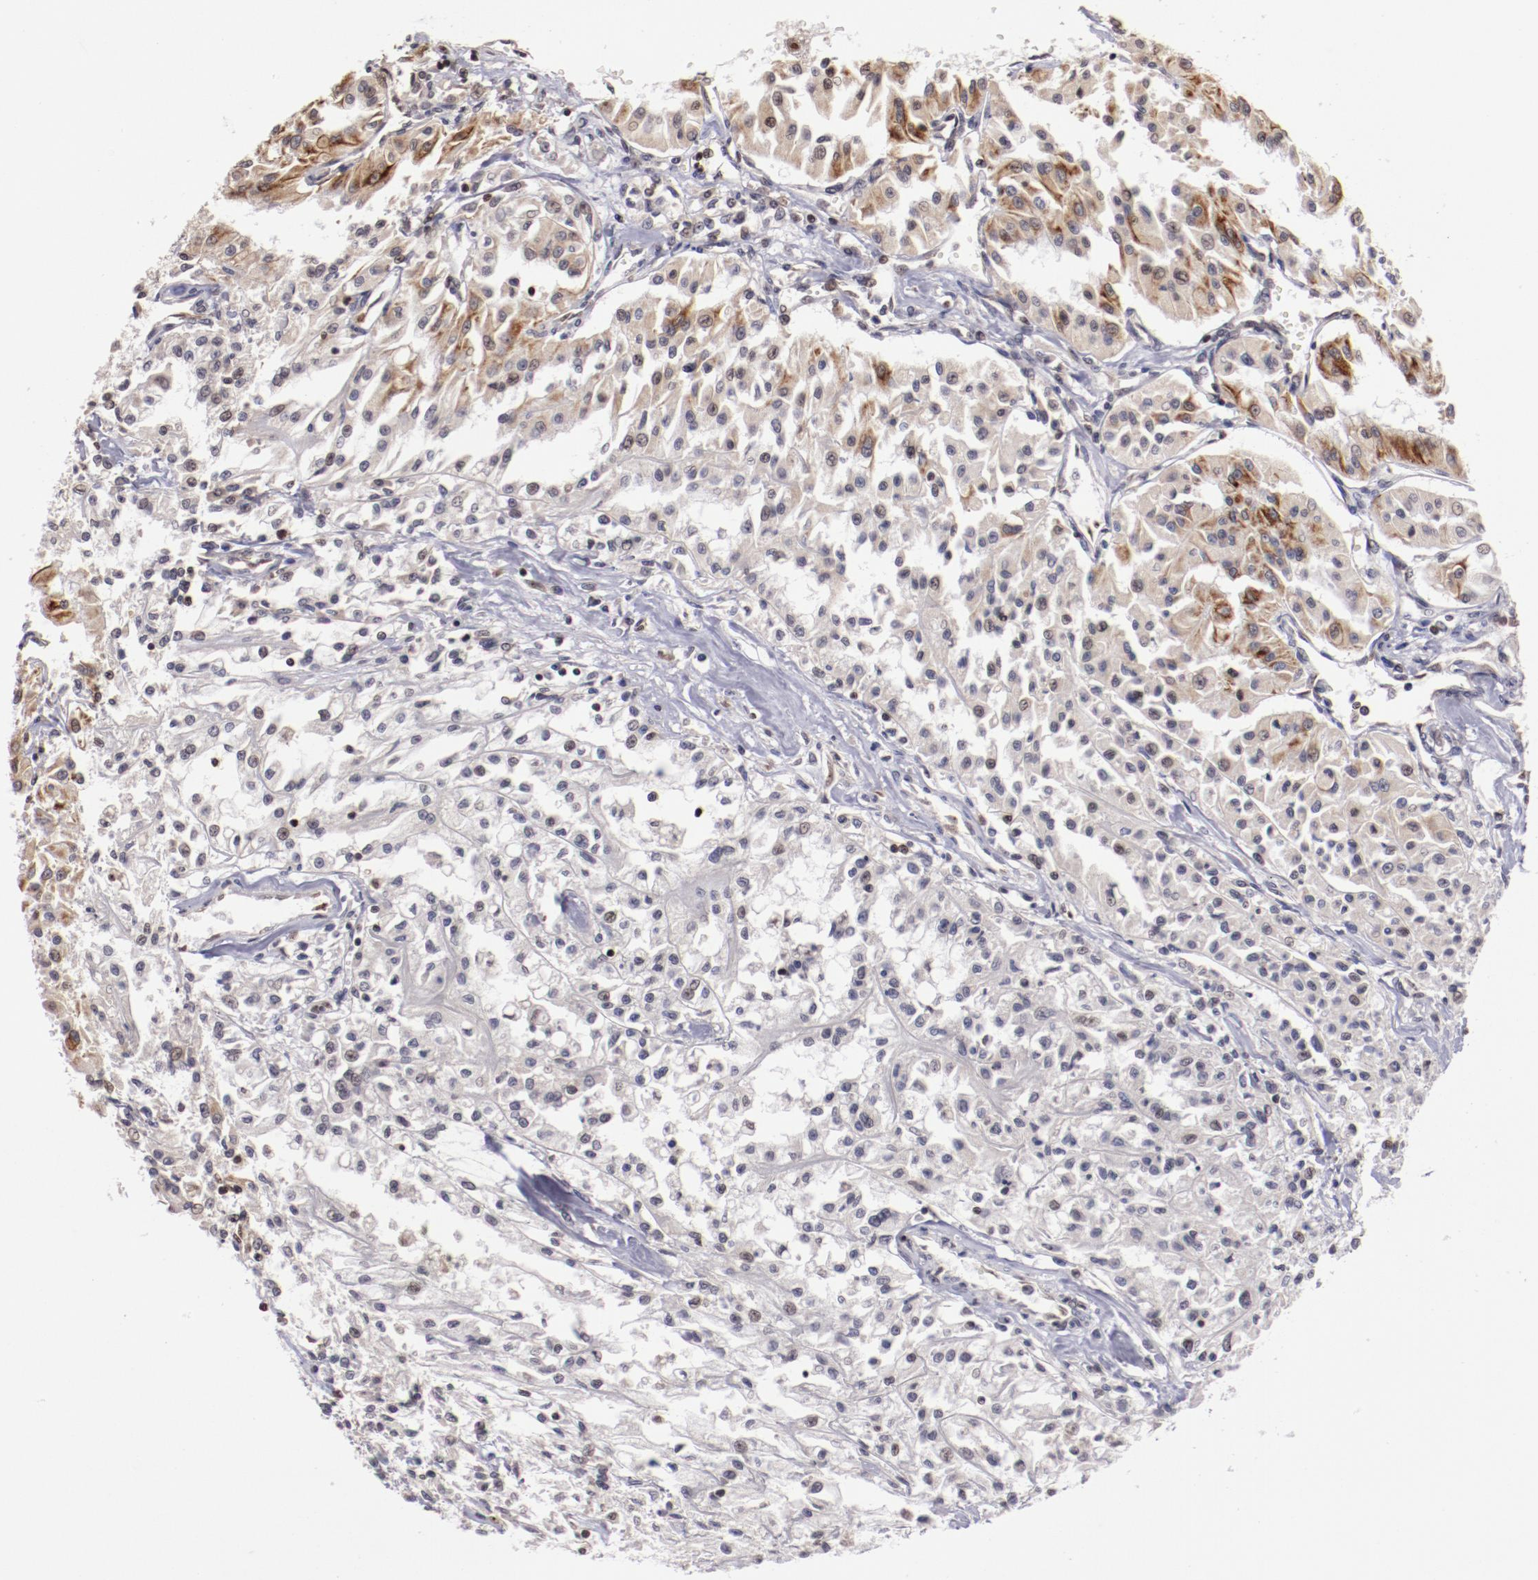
{"staining": {"intensity": "moderate", "quantity": "<25%", "location": "cytoplasmic/membranous,nuclear"}, "tissue": "renal cancer", "cell_type": "Tumor cells", "image_type": "cancer", "snomed": [{"axis": "morphology", "description": "Adenocarcinoma, NOS"}, {"axis": "topography", "description": "Kidney"}], "caption": "The image demonstrates immunohistochemical staining of renal cancer. There is moderate cytoplasmic/membranous and nuclear staining is present in about <25% of tumor cells. The staining is performed using DAB brown chromogen to label protein expression. The nuclei are counter-stained blue using hematoxylin.", "gene": "DDX24", "patient": {"sex": "male", "age": 78}}